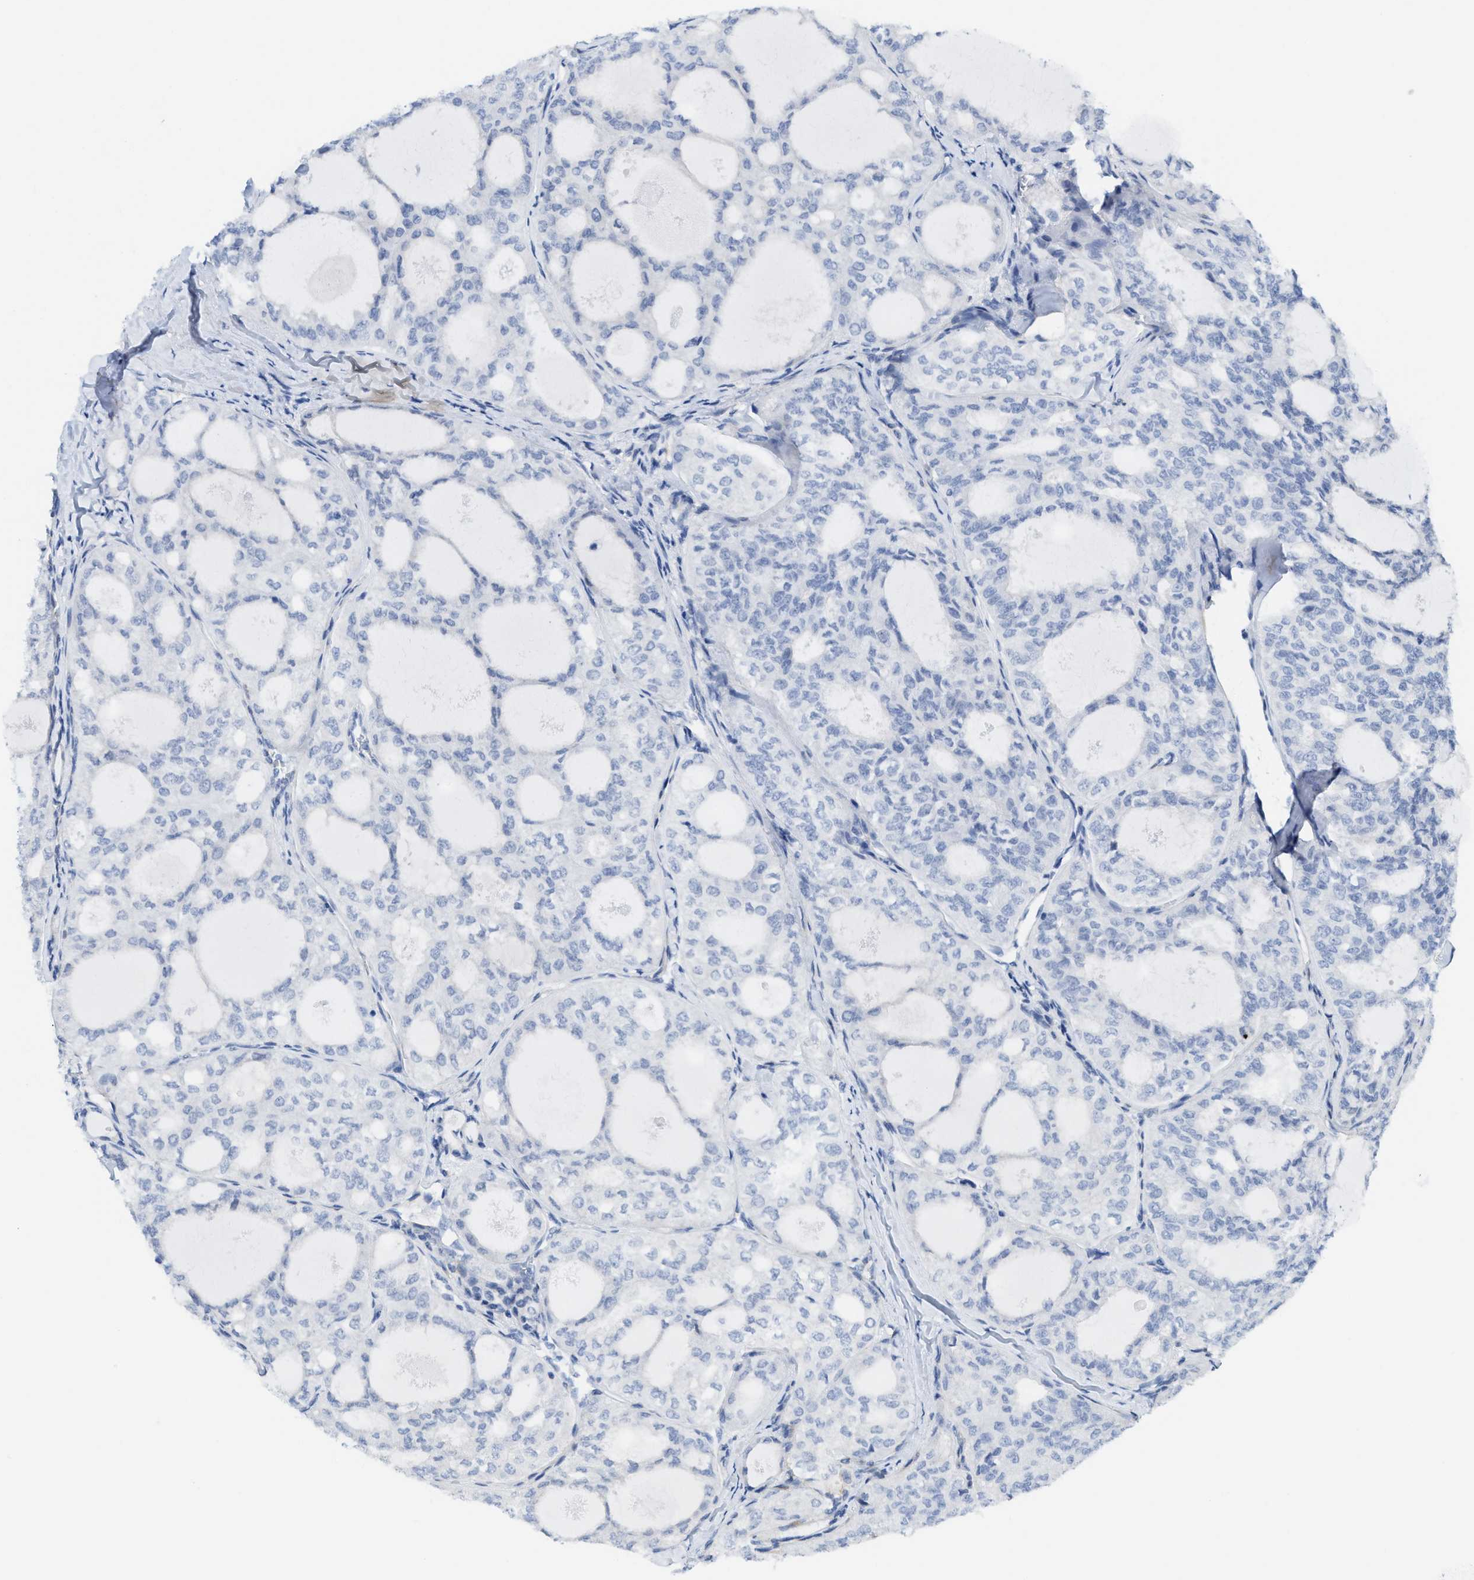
{"staining": {"intensity": "negative", "quantity": "none", "location": "none"}, "tissue": "thyroid cancer", "cell_type": "Tumor cells", "image_type": "cancer", "snomed": [{"axis": "morphology", "description": "Follicular adenoma carcinoma, NOS"}, {"axis": "topography", "description": "Thyroid gland"}], "caption": "IHC photomicrograph of human thyroid follicular adenoma carcinoma stained for a protein (brown), which displays no positivity in tumor cells. (DAB (3,3'-diaminobenzidine) IHC with hematoxylin counter stain).", "gene": "TUB", "patient": {"sex": "male", "age": 75}}